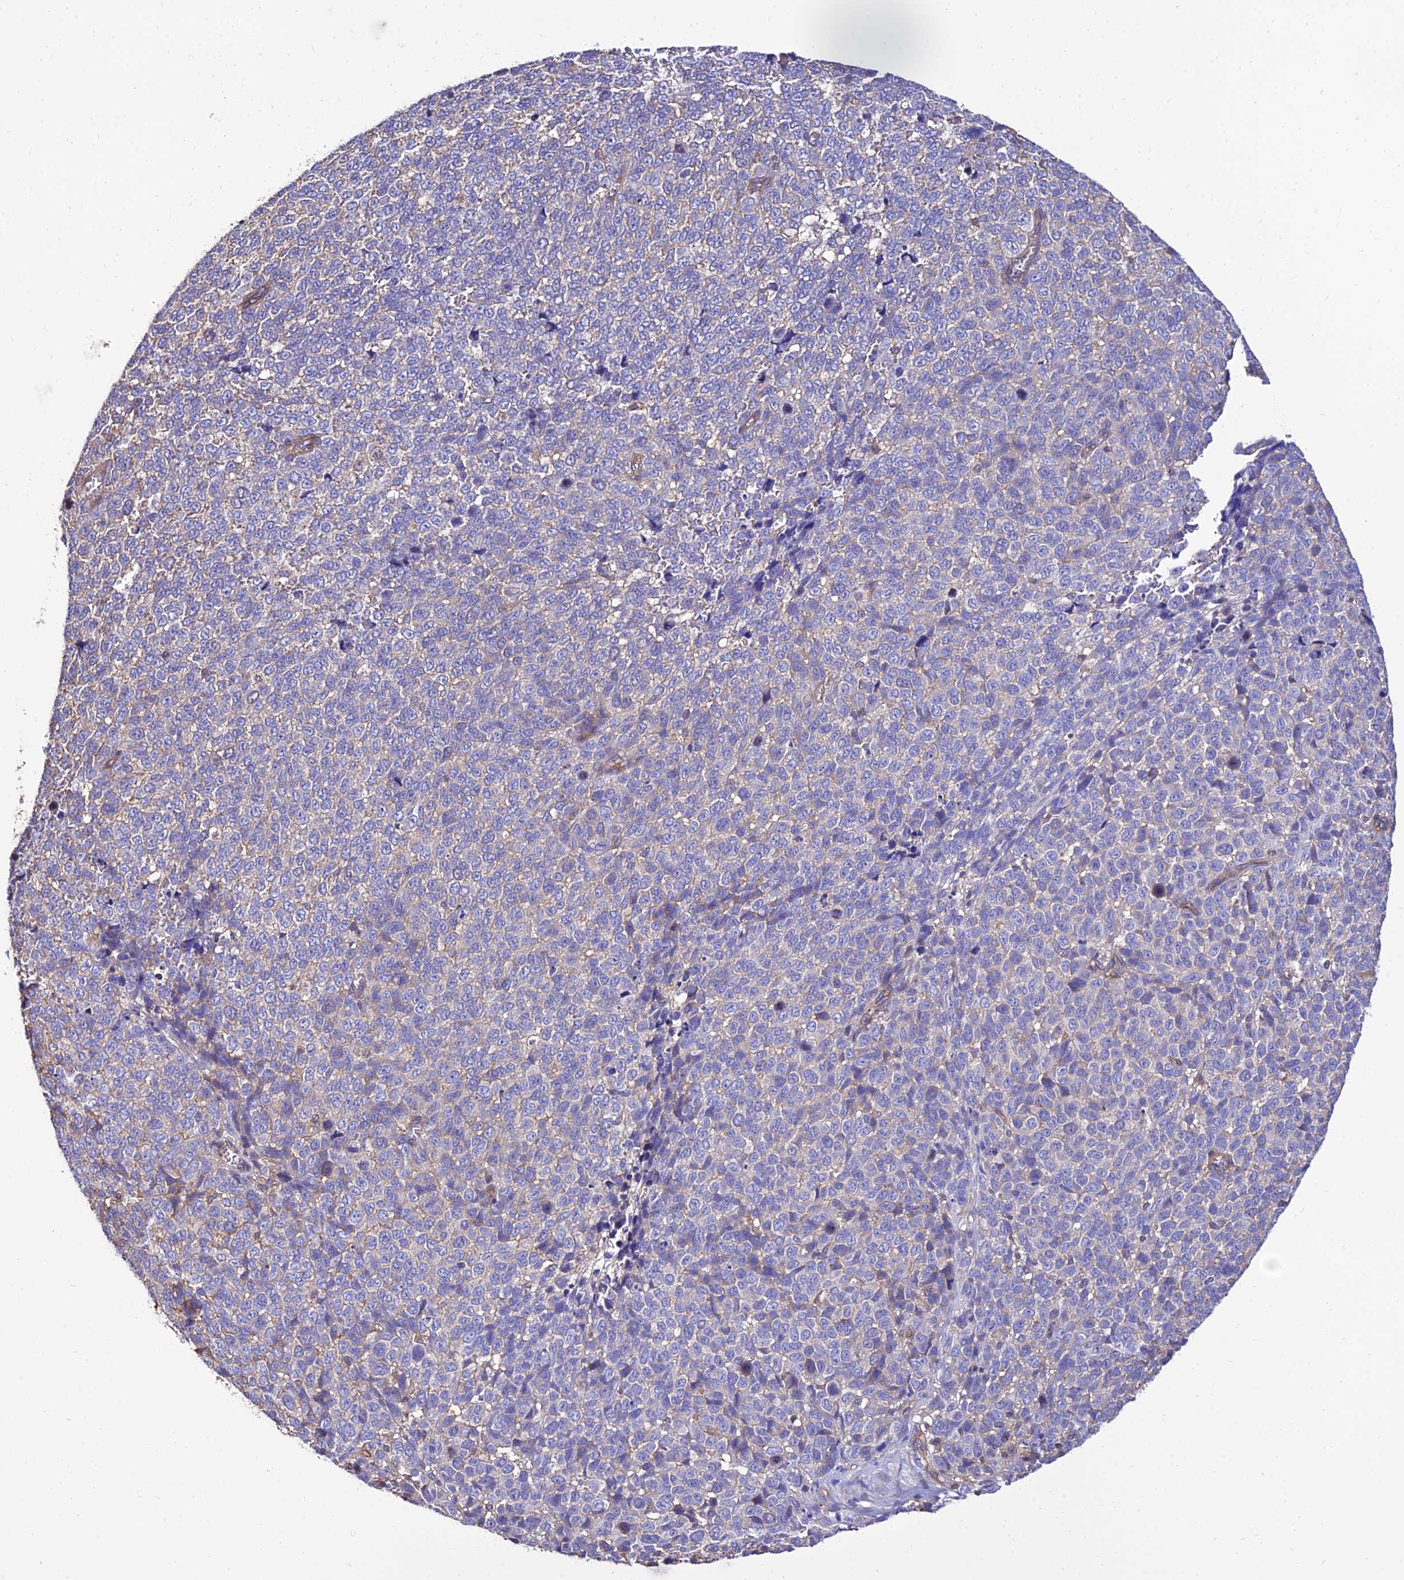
{"staining": {"intensity": "negative", "quantity": "none", "location": "none"}, "tissue": "melanoma", "cell_type": "Tumor cells", "image_type": "cancer", "snomed": [{"axis": "morphology", "description": "Malignant melanoma, NOS"}, {"axis": "topography", "description": "Nose, NOS"}], "caption": "An immunohistochemistry image of malignant melanoma is shown. There is no staining in tumor cells of malignant melanoma.", "gene": "CALM2", "patient": {"sex": "female", "age": 48}}